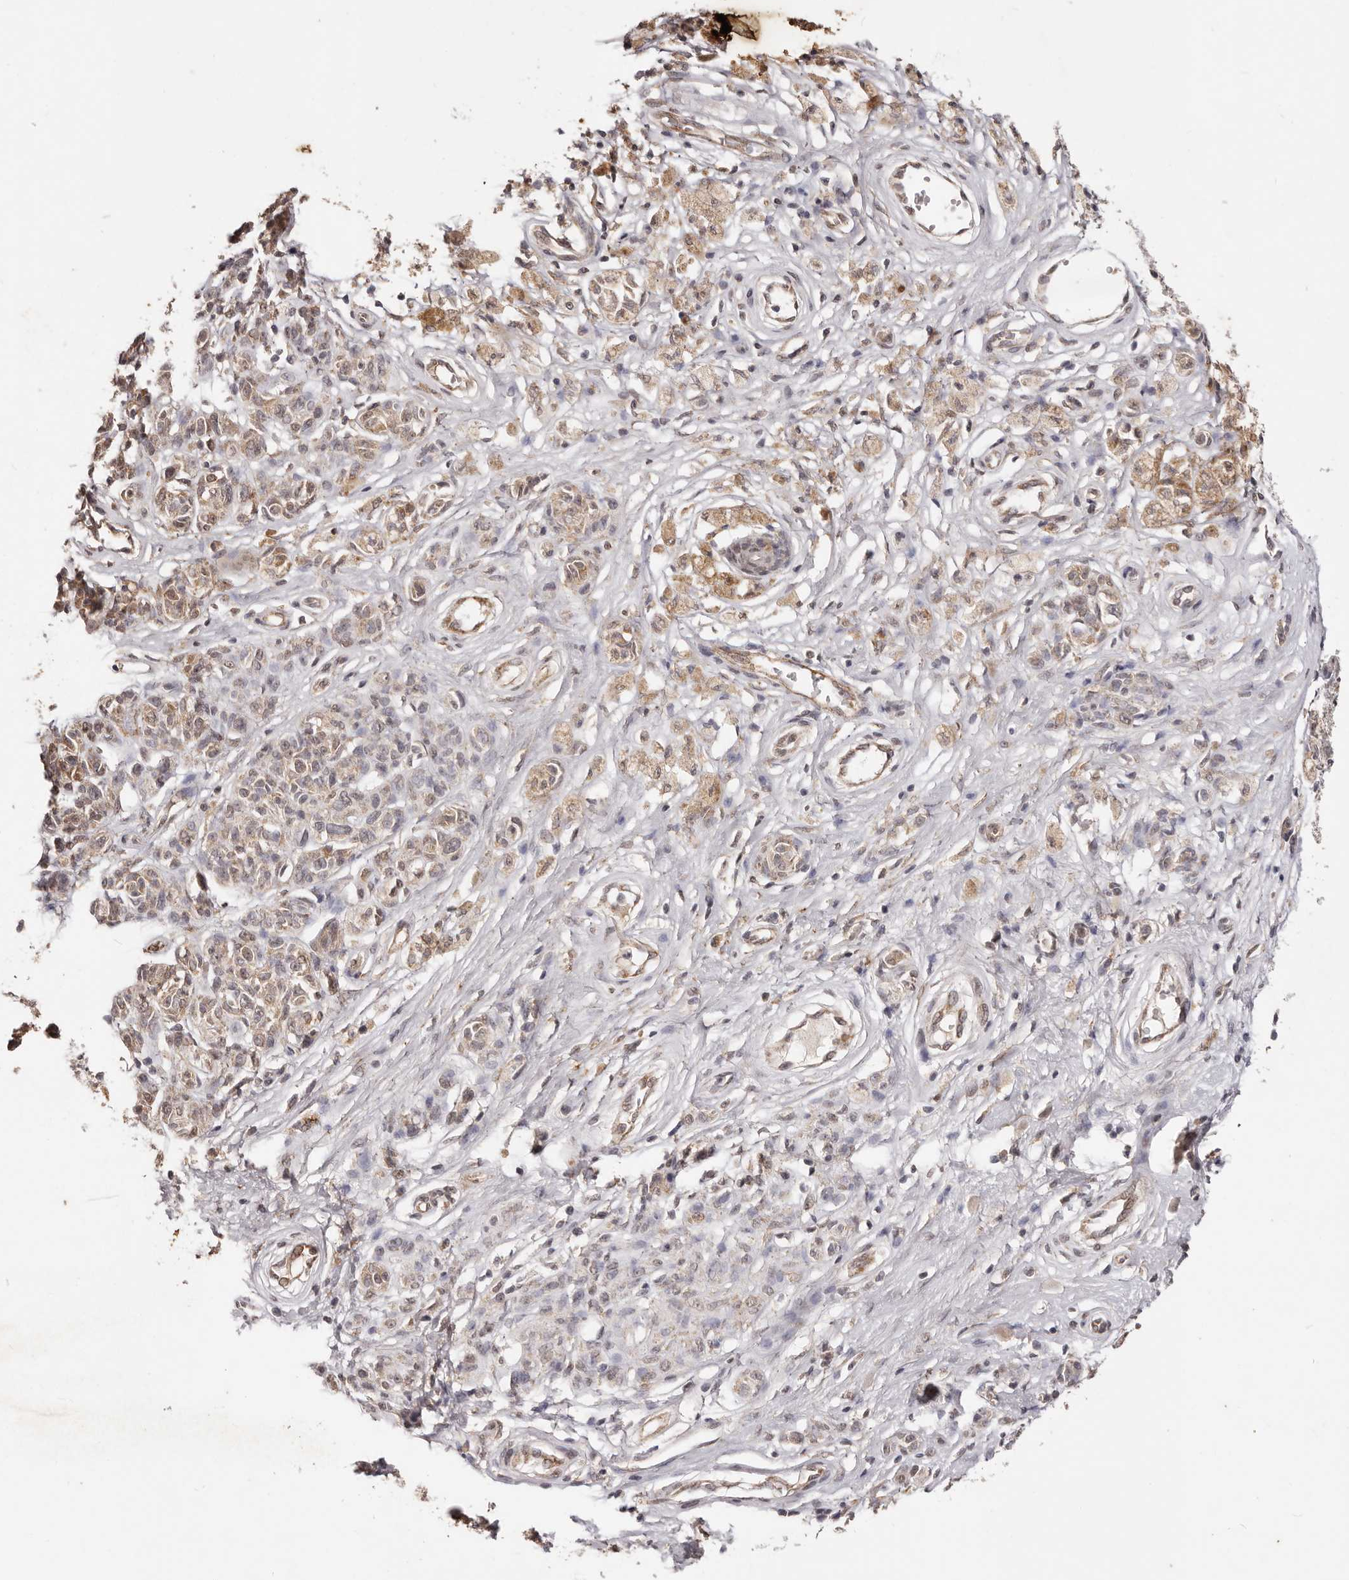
{"staining": {"intensity": "weak", "quantity": "25%-75%", "location": "nuclear"}, "tissue": "melanoma", "cell_type": "Tumor cells", "image_type": "cancer", "snomed": [{"axis": "morphology", "description": "Malignant melanoma, NOS"}, {"axis": "topography", "description": "Skin"}], "caption": "Immunohistochemical staining of human melanoma reveals low levels of weak nuclear protein staining in about 25%-75% of tumor cells.", "gene": "RPS6KA5", "patient": {"sex": "female", "age": 64}}